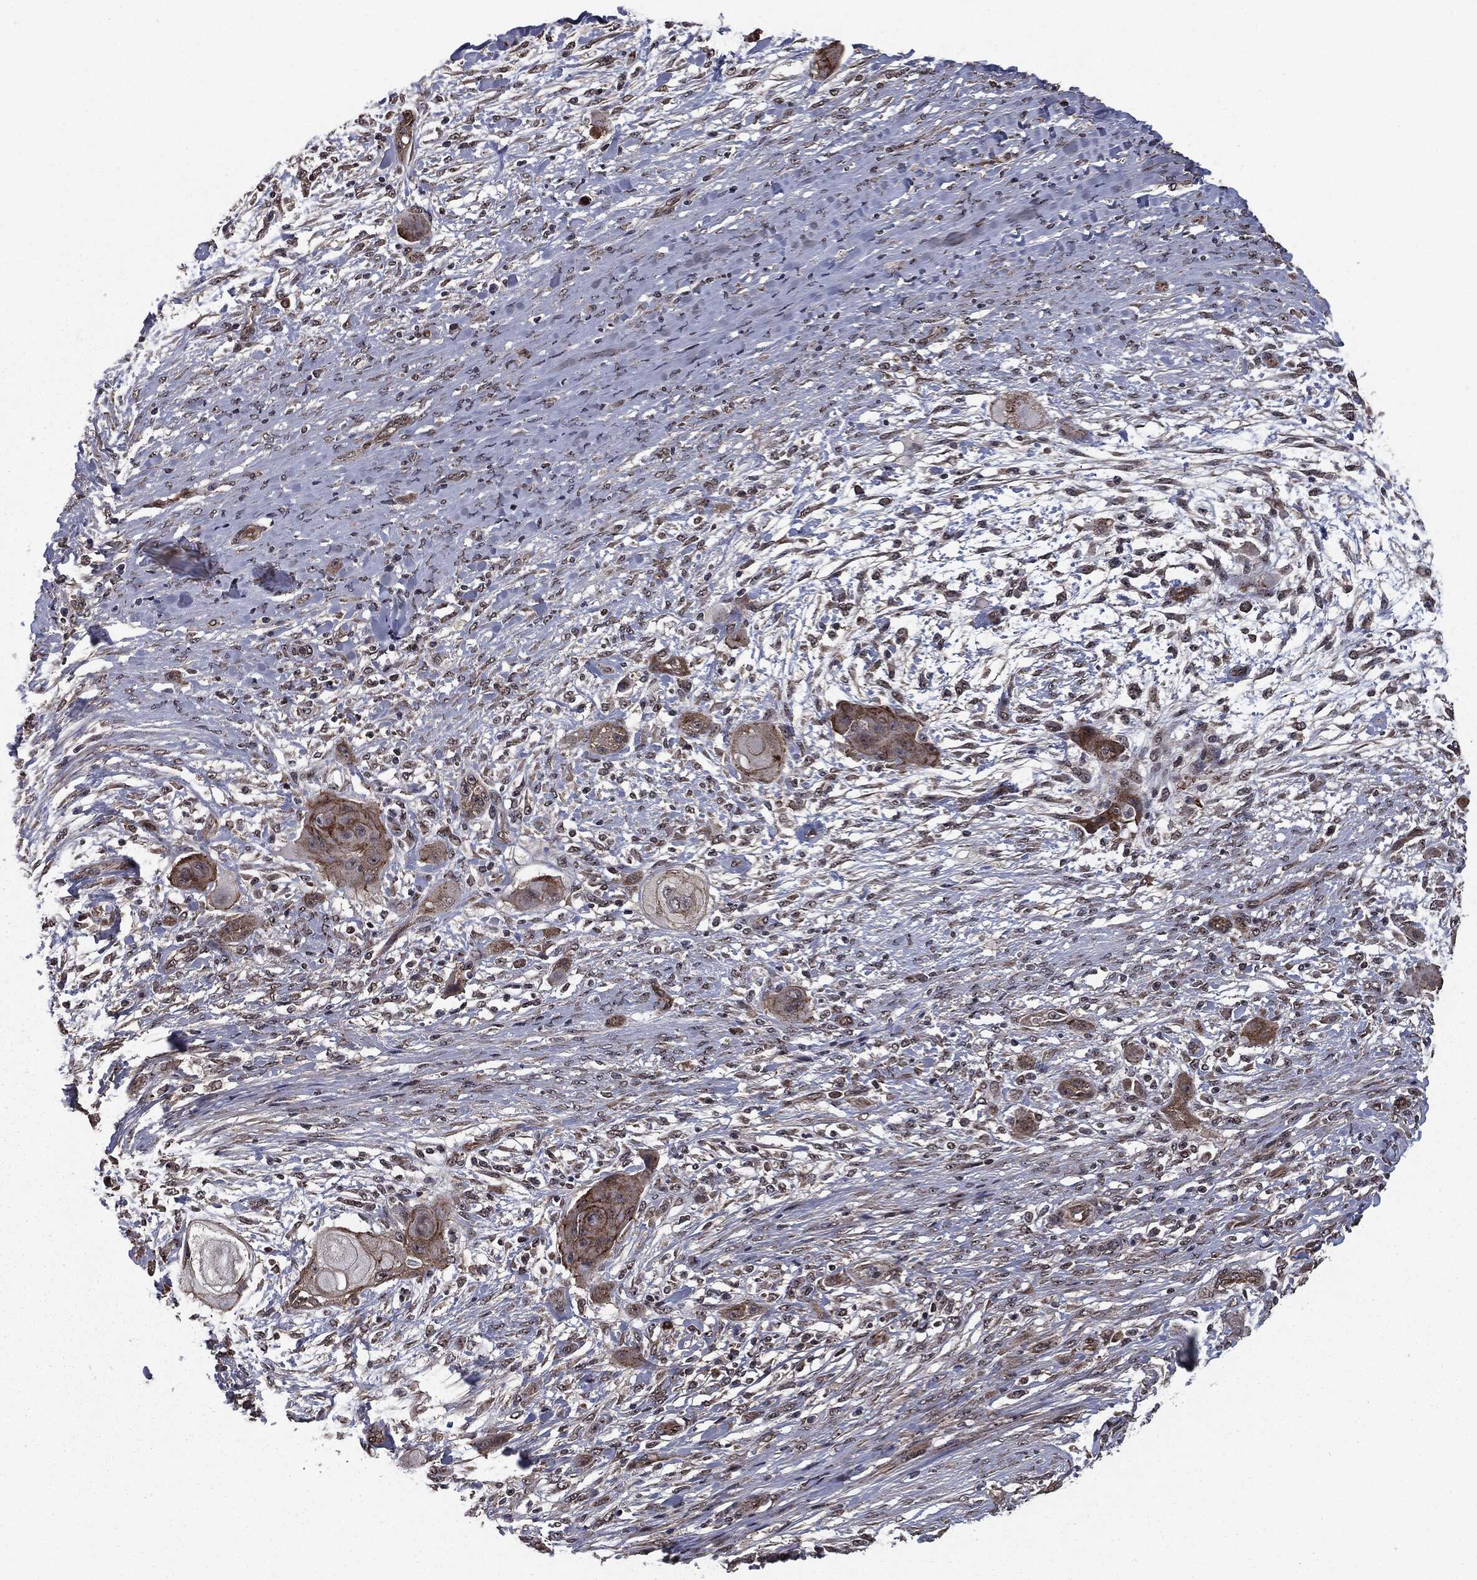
{"staining": {"intensity": "moderate", "quantity": ">75%", "location": "cytoplasmic/membranous"}, "tissue": "skin cancer", "cell_type": "Tumor cells", "image_type": "cancer", "snomed": [{"axis": "morphology", "description": "Squamous cell carcinoma, NOS"}, {"axis": "topography", "description": "Skin"}], "caption": "Skin cancer tissue displays moderate cytoplasmic/membranous positivity in approximately >75% of tumor cells", "gene": "PTPA", "patient": {"sex": "male", "age": 62}}